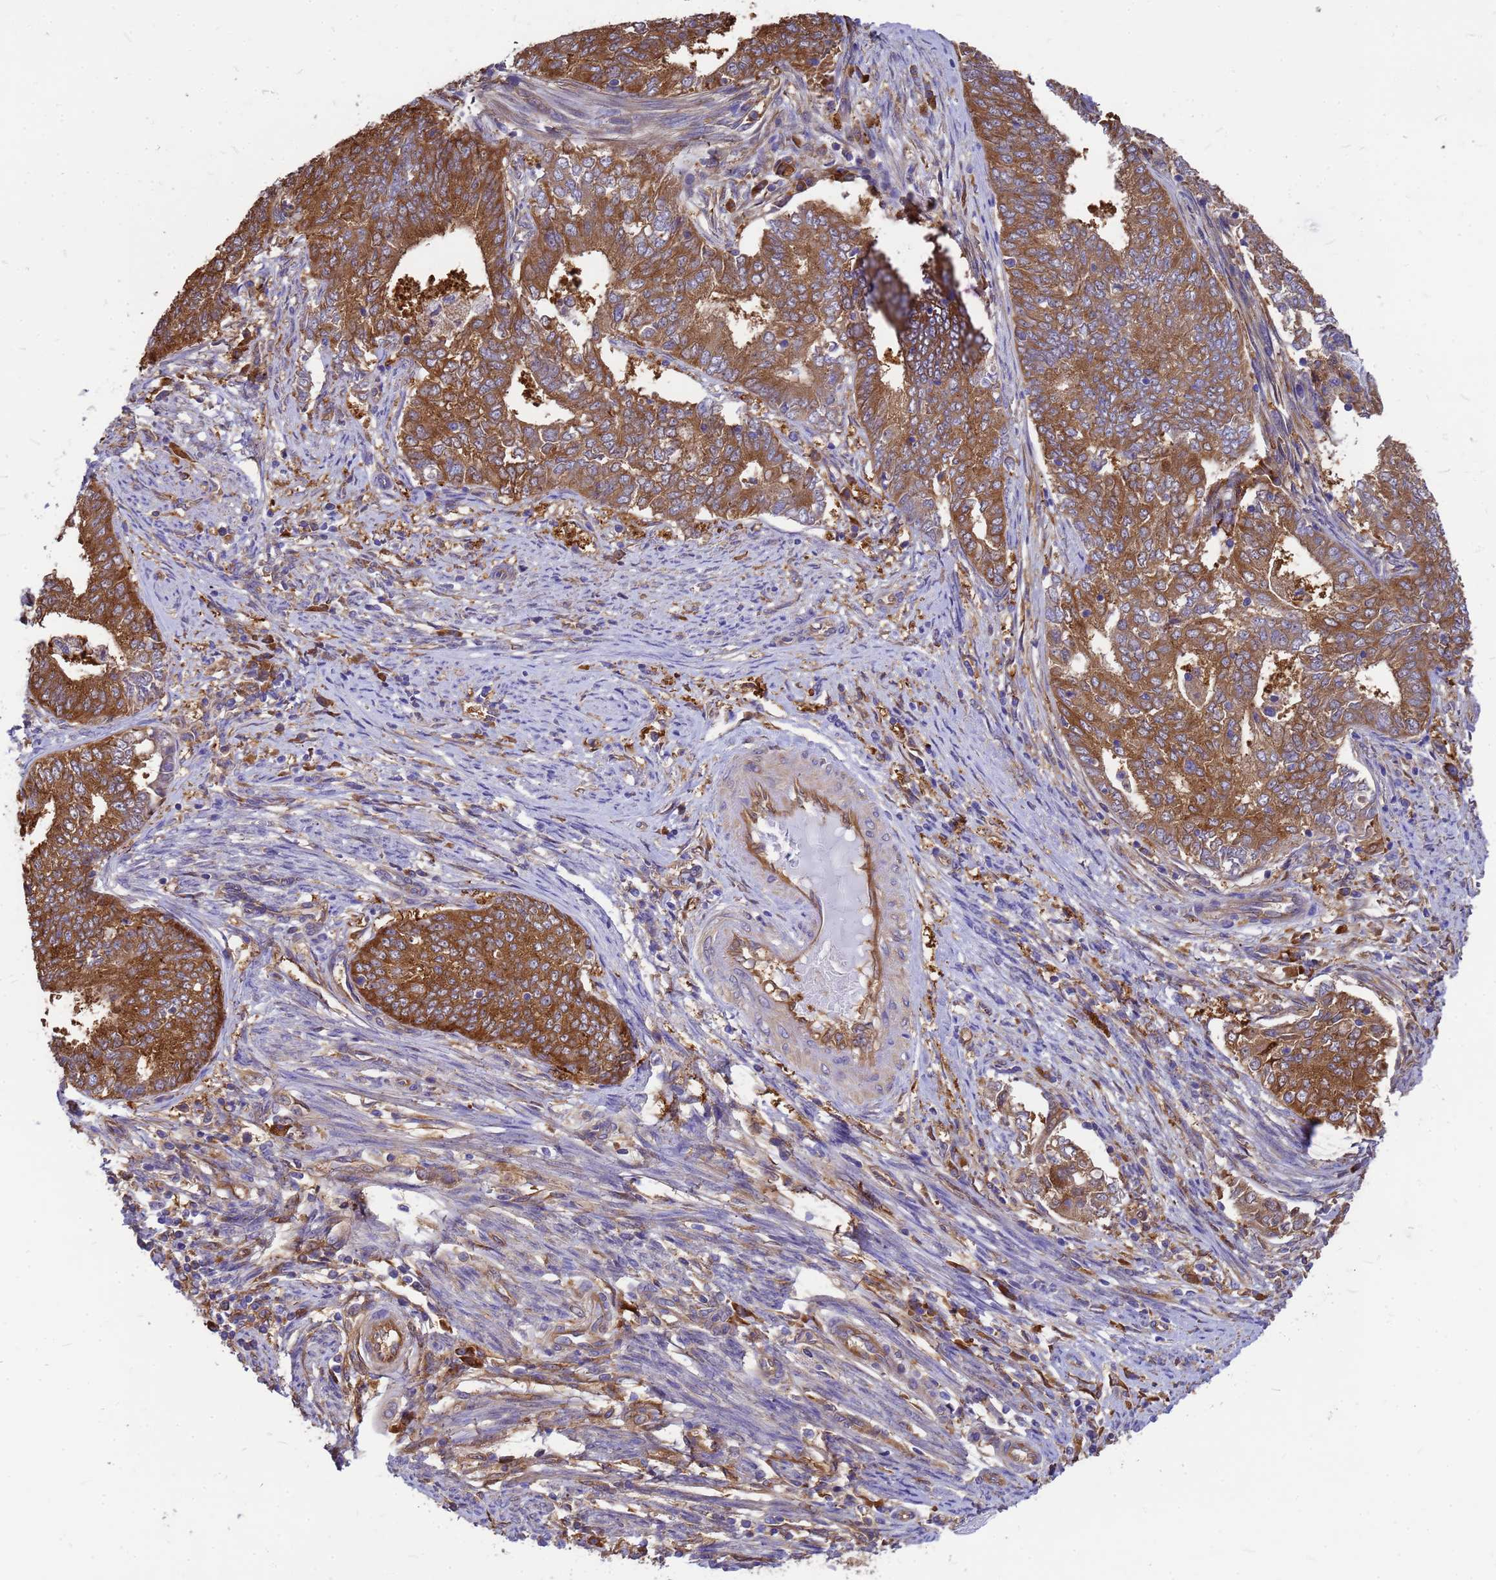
{"staining": {"intensity": "moderate", "quantity": ">75%", "location": "cytoplasmic/membranous"}, "tissue": "endometrial cancer", "cell_type": "Tumor cells", "image_type": "cancer", "snomed": [{"axis": "morphology", "description": "Adenocarcinoma, NOS"}, {"axis": "topography", "description": "Endometrium"}], "caption": "Immunohistochemical staining of human endometrial cancer shows medium levels of moderate cytoplasmic/membranous protein expression in about >75% of tumor cells.", "gene": "GID4", "patient": {"sex": "female", "age": 62}}